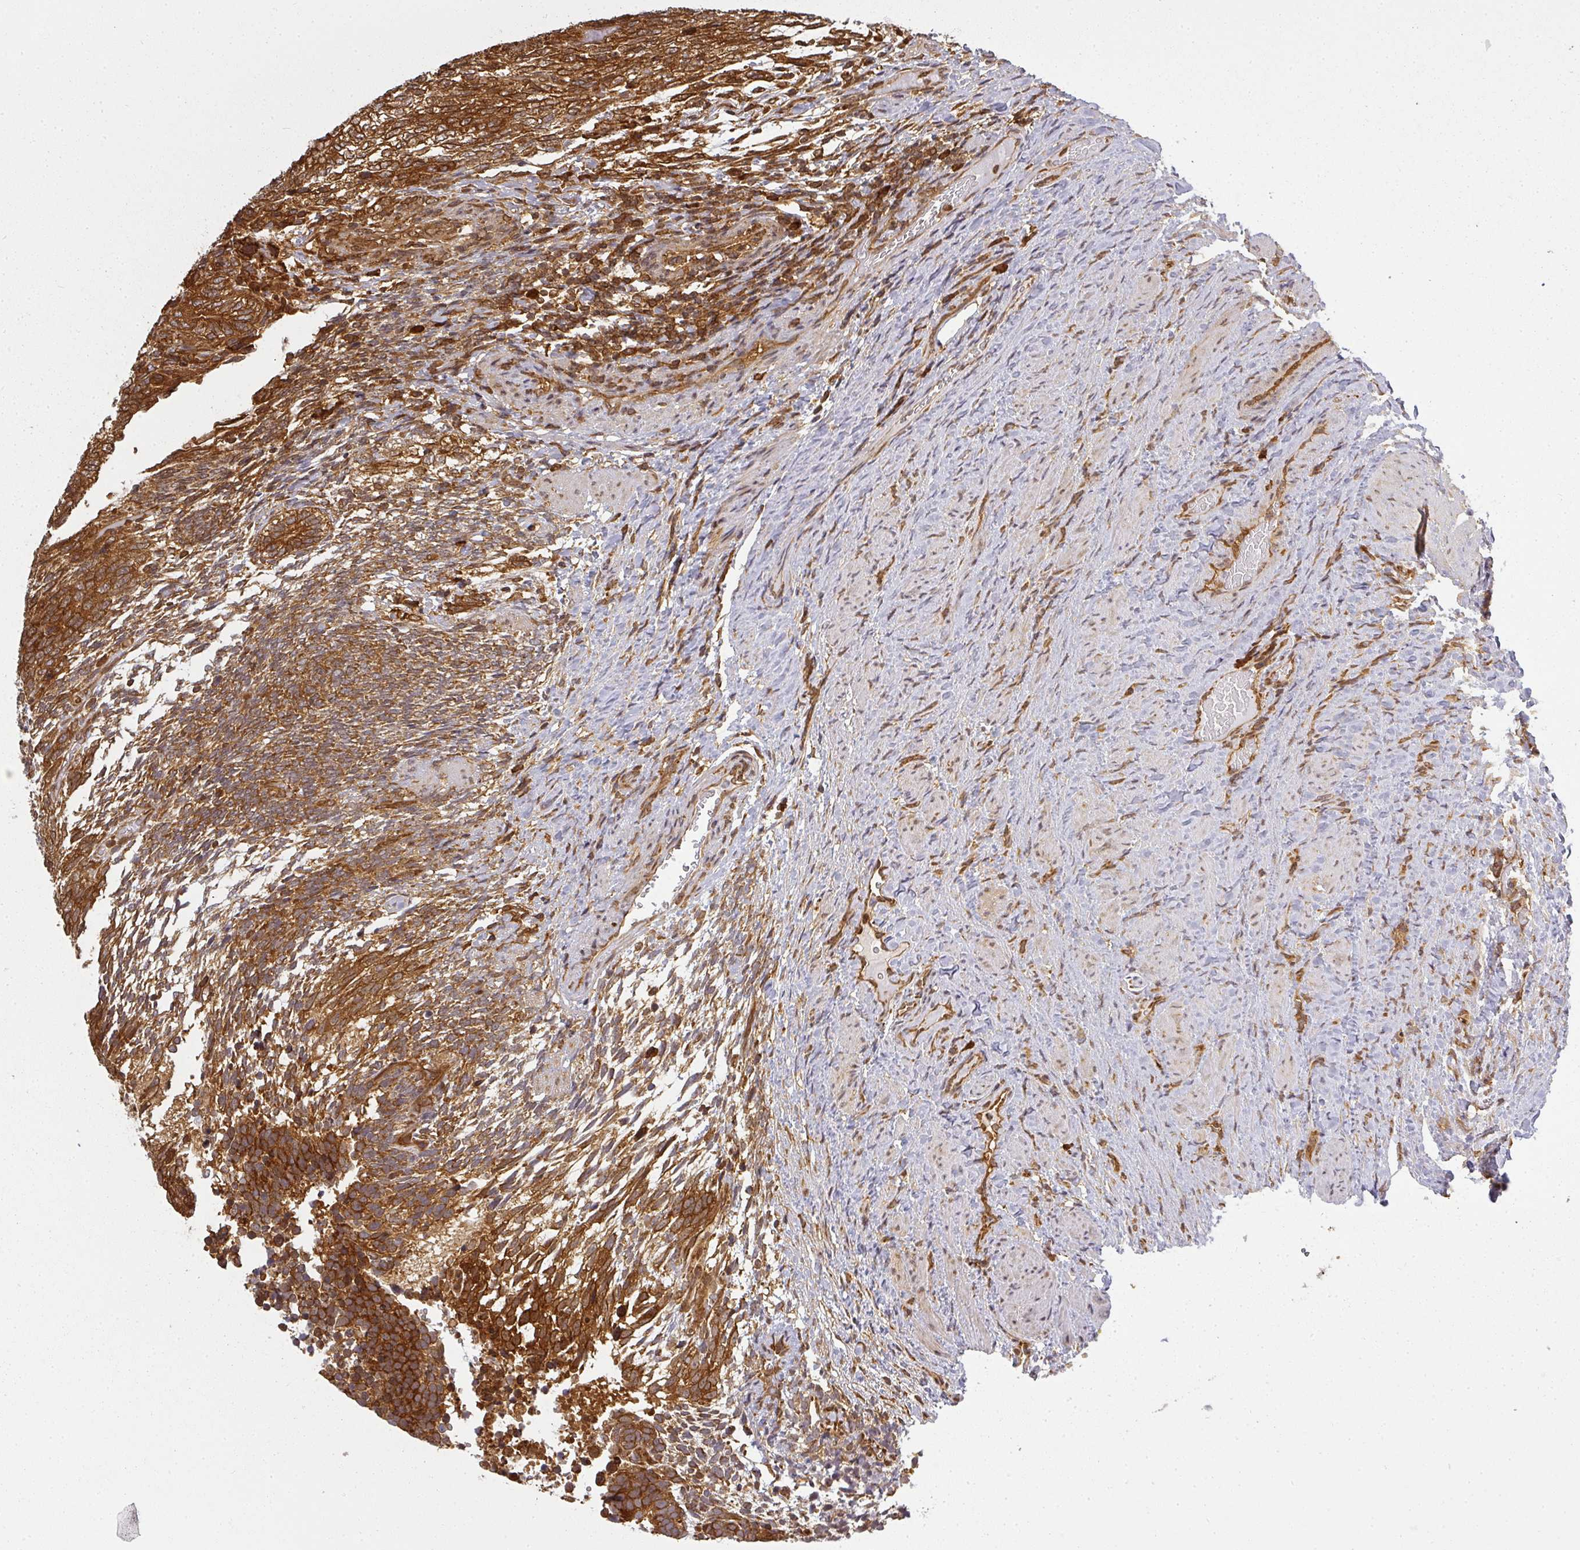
{"staining": {"intensity": "strong", "quantity": ">75%", "location": "cytoplasmic/membranous"}, "tissue": "testis cancer", "cell_type": "Tumor cells", "image_type": "cancer", "snomed": [{"axis": "morphology", "description": "Carcinoma, Embryonal, NOS"}, {"axis": "topography", "description": "Testis"}], "caption": "Protein staining of testis cancer (embryonal carcinoma) tissue displays strong cytoplasmic/membranous positivity in approximately >75% of tumor cells. (brown staining indicates protein expression, while blue staining denotes nuclei).", "gene": "PPP6R3", "patient": {"sex": "male", "age": 23}}